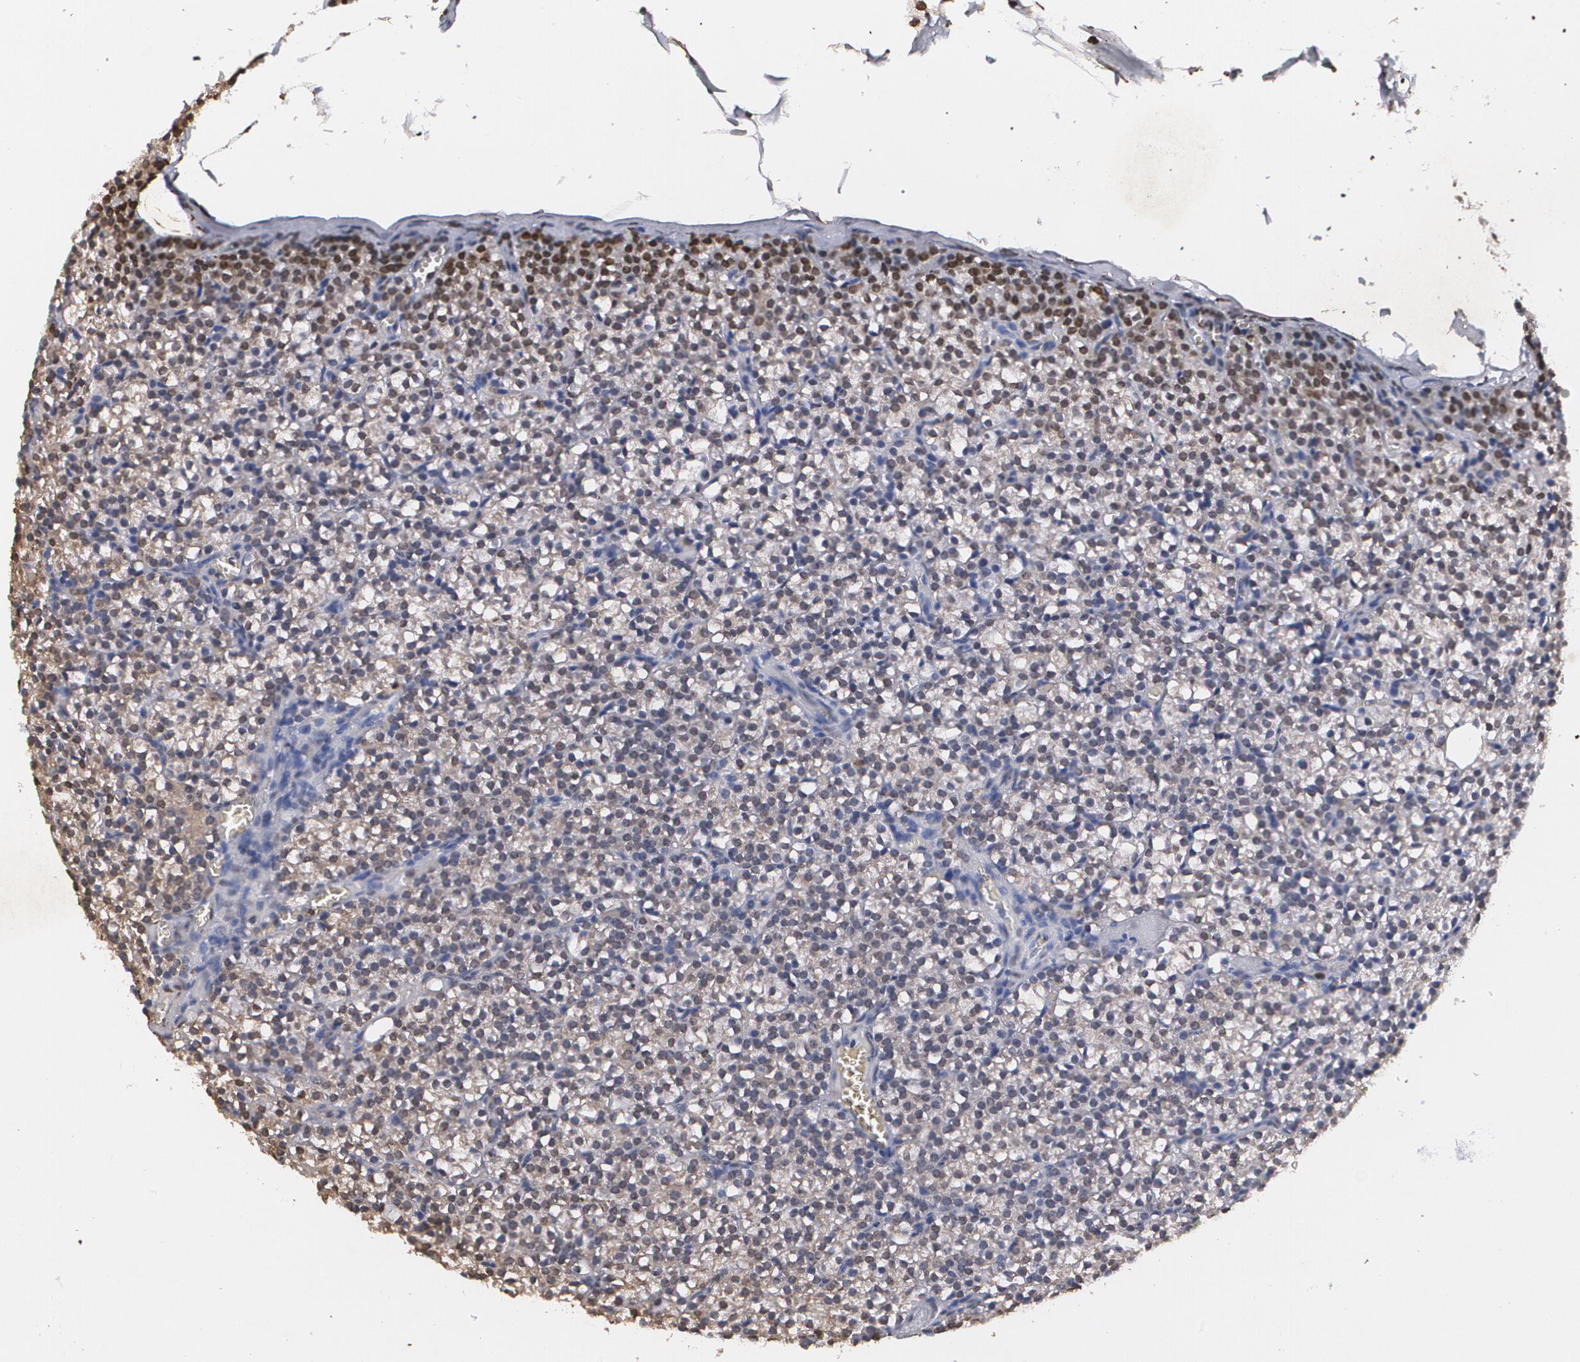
{"staining": {"intensity": "weak", "quantity": "<25%", "location": "cytoplasmic/membranous,nuclear"}, "tissue": "parathyroid gland", "cell_type": "Glandular cells", "image_type": "normal", "snomed": [{"axis": "morphology", "description": "Normal tissue, NOS"}, {"axis": "topography", "description": "Parathyroid gland"}], "caption": "Protein analysis of normal parathyroid gland exhibits no significant positivity in glandular cells. The staining was performed using DAB to visualize the protein expression in brown, while the nuclei were stained in blue with hematoxylin (Magnification: 20x).", "gene": "MVP", "patient": {"sex": "female", "age": 17}}